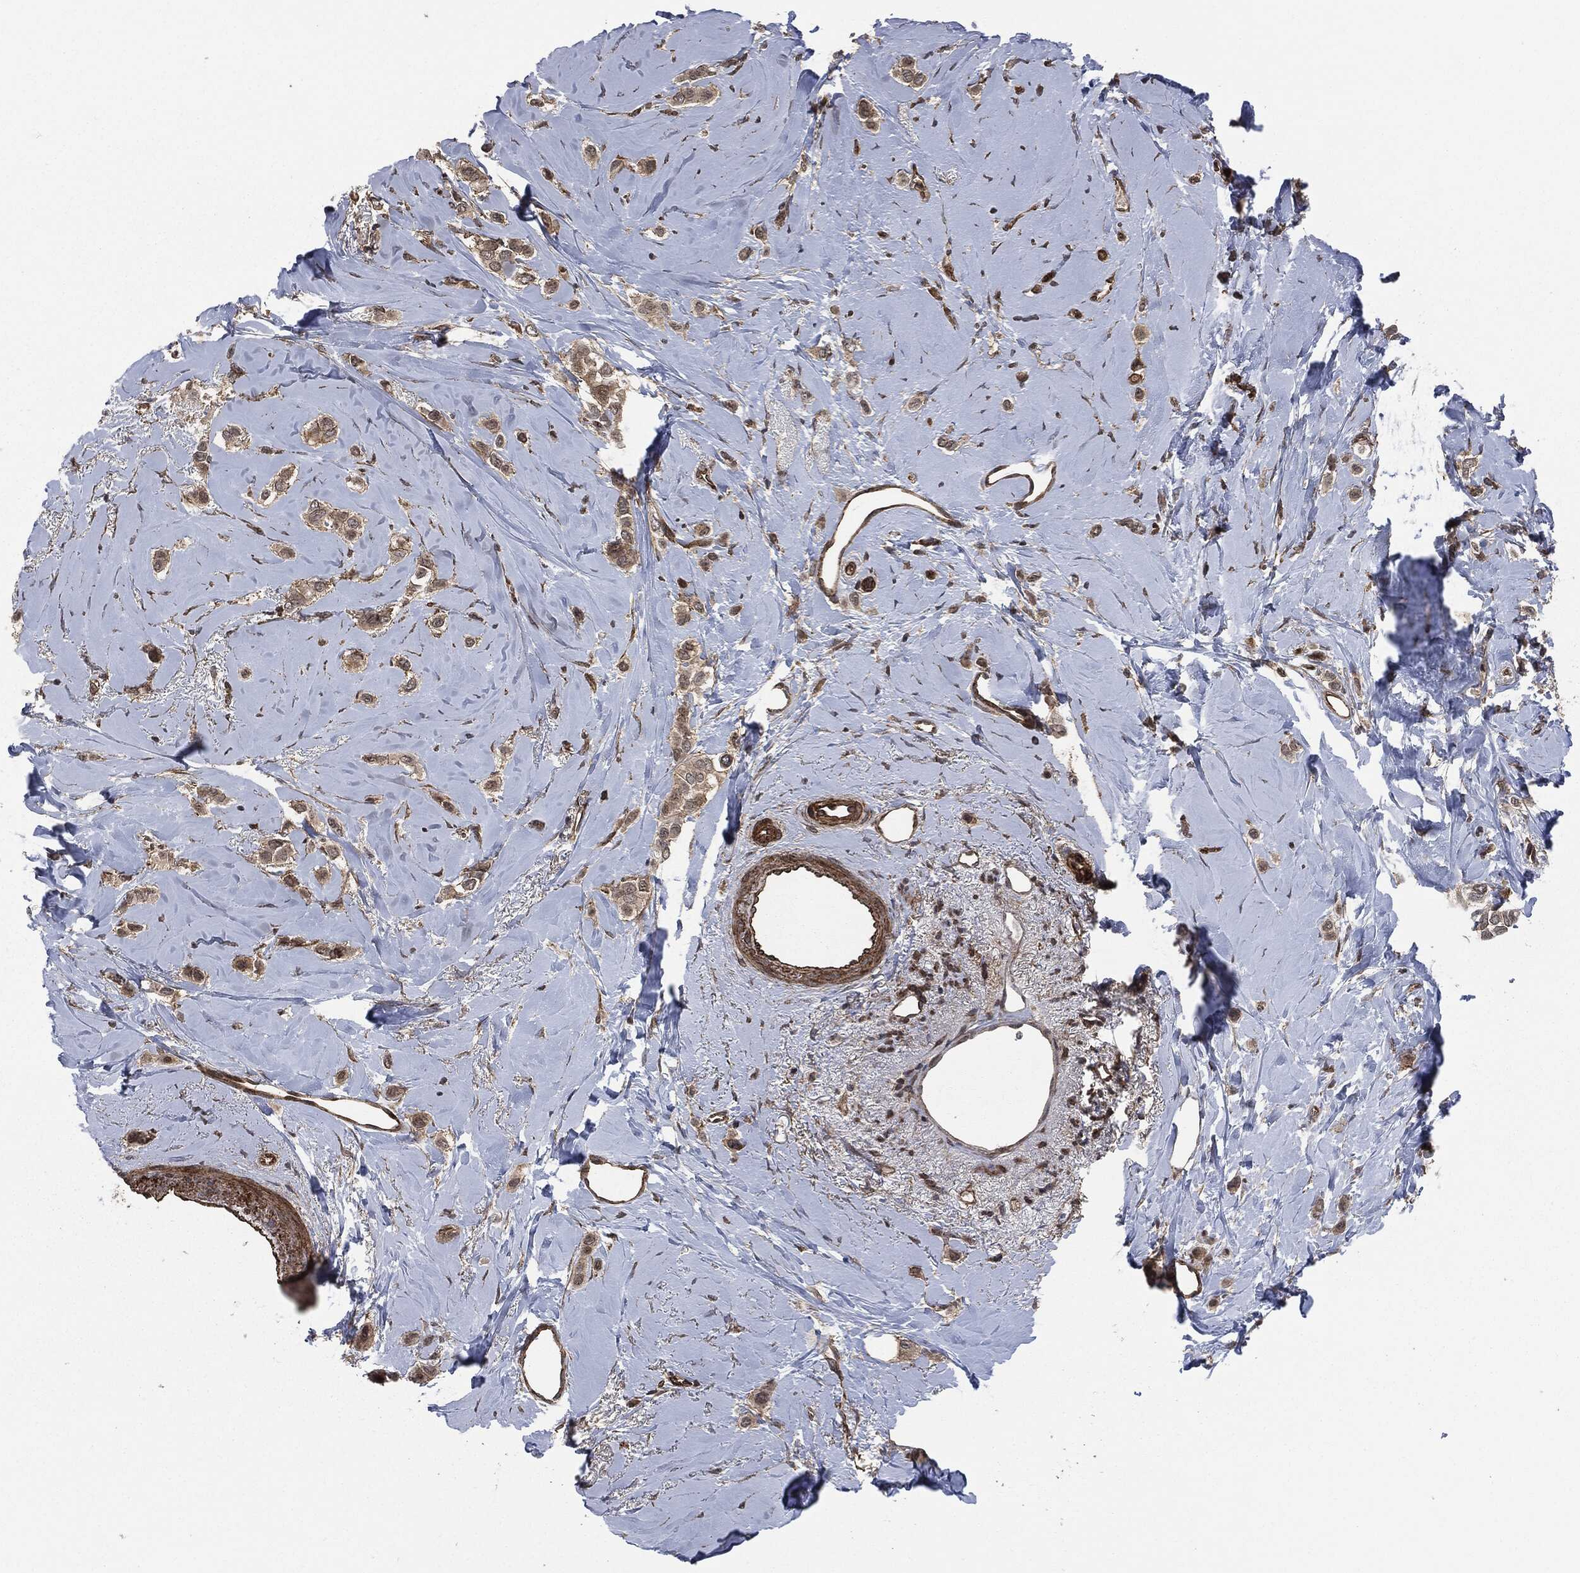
{"staining": {"intensity": "weak", "quantity": ">75%", "location": "cytoplasmic/membranous"}, "tissue": "breast cancer", "cell_type": "Tumor cells", "image_type": "cancer", "snomed": [{"axis": "morphology", "description": "Lobular carcinoma"}, {"axis": "topography", "description": "Breast"}], "caption": "Immunohistochemistry photomicrograph of neoplastic tissue: human breast lobular carcinoma stained using IHC displays low levels of weak protein expression localized specifically in the cytoplasmic/membranous of tumor cells, appearing as a cytoplasmic/membranous brown color.", "gene": "HRAS", "patient": {"sex": "female", "age": 66}}